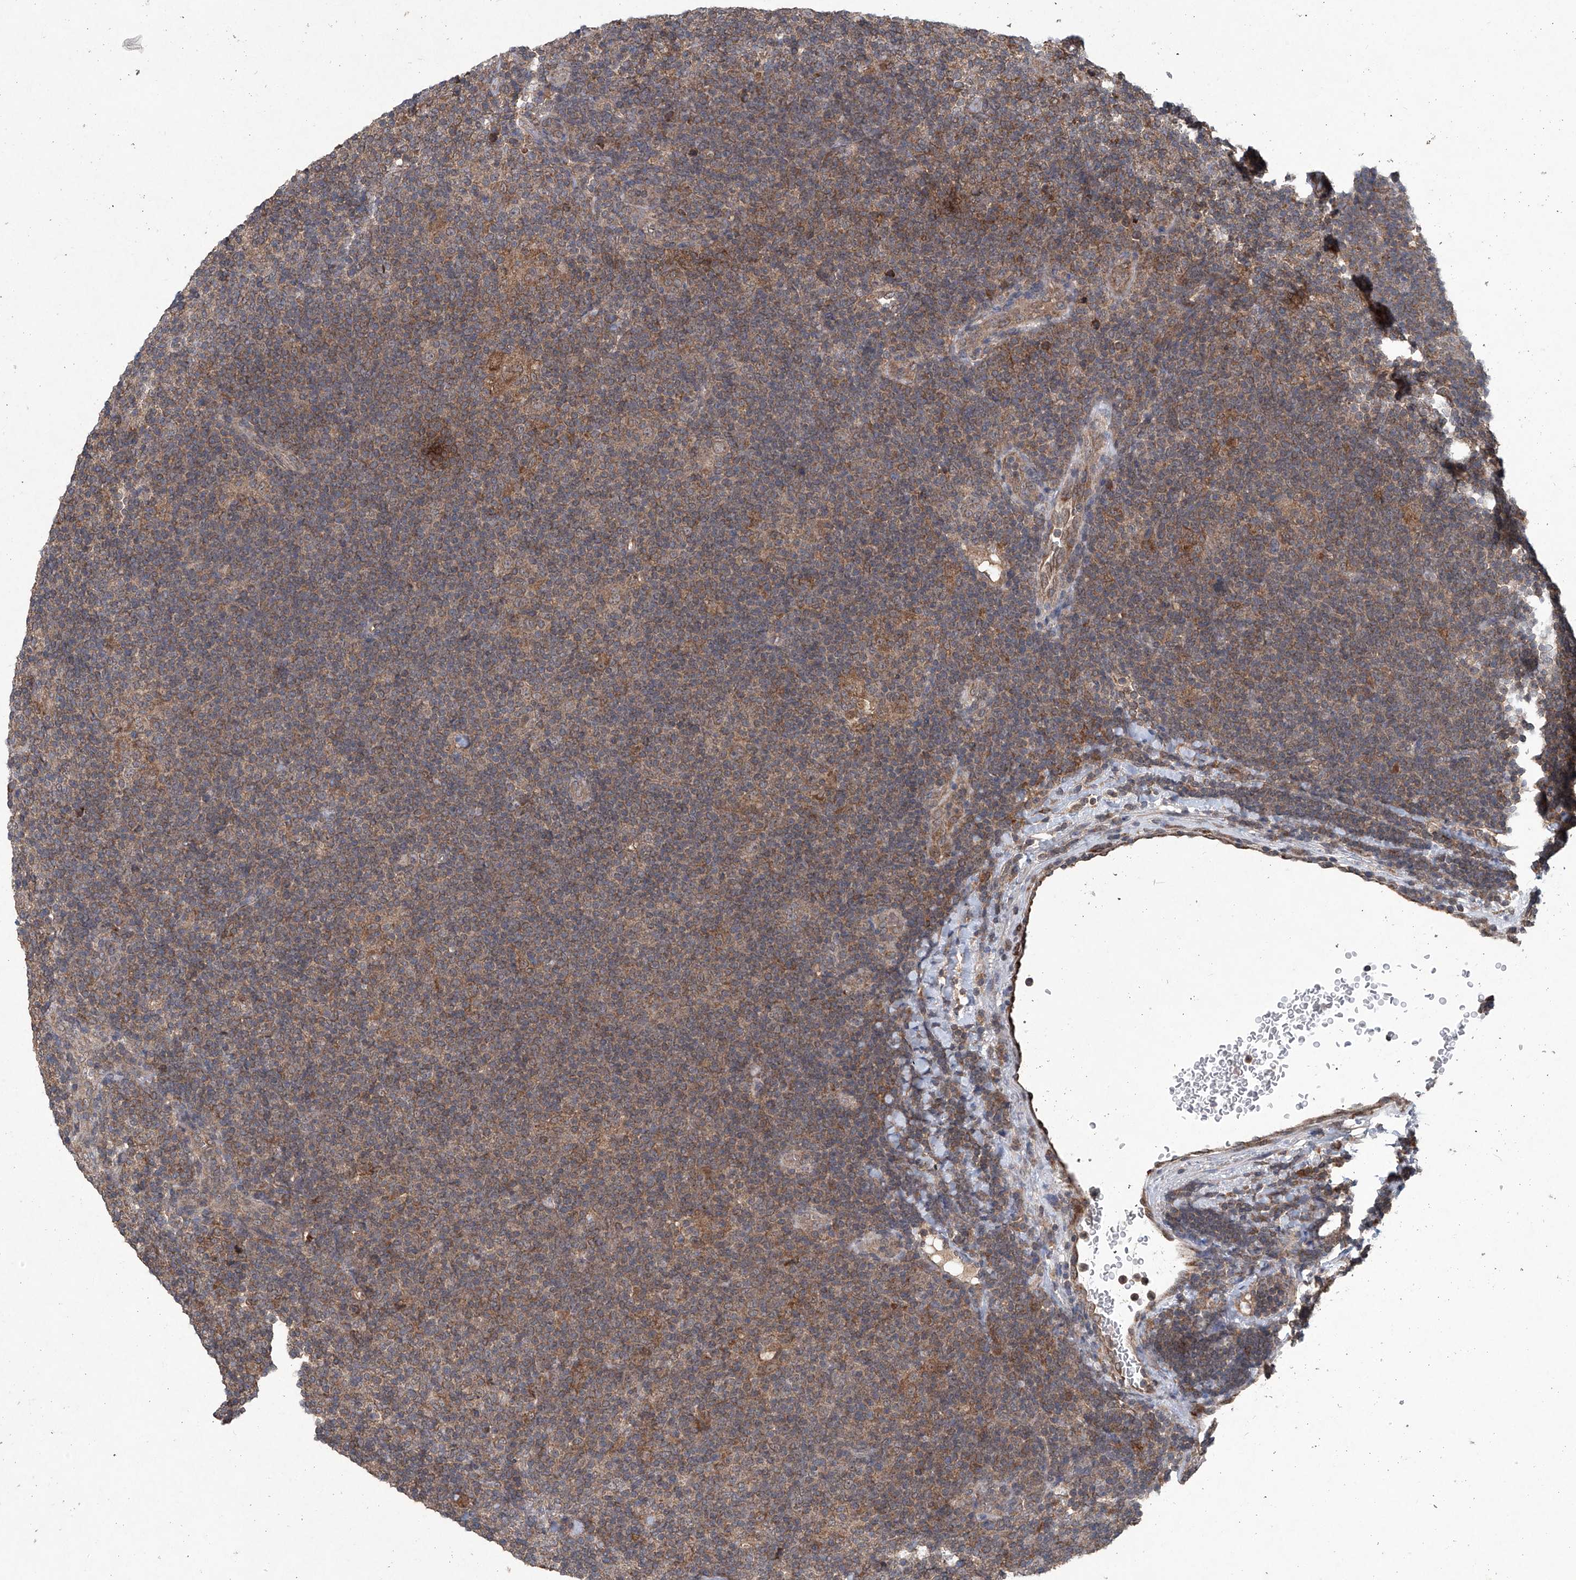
{"staining": {"intensity": "weak", "quantity": "25%-75%", "location": "cytoplasmic/membranous"}, "tissue": "lymphoma", "cell_type": "Tumor cells", "image_type": "cancer", "snomed": [{"axis": "morphology", "description": "Hodgkin's disease, NOS"}, {"axis": "topography", "description": "Lymph node"}], "caption": "Immunohistochemical staining of human lymphoma displays low levels of weak cytoplasmic/membranous staining in approximately 25%-75% of tumor cells. The protein is stained brown, and the nuclei are stained in blue (DAB IHC with brightfield microscopy, high magnification).", "gene": "SUMF2", "patient": {"sex": "female", "age": 57}}